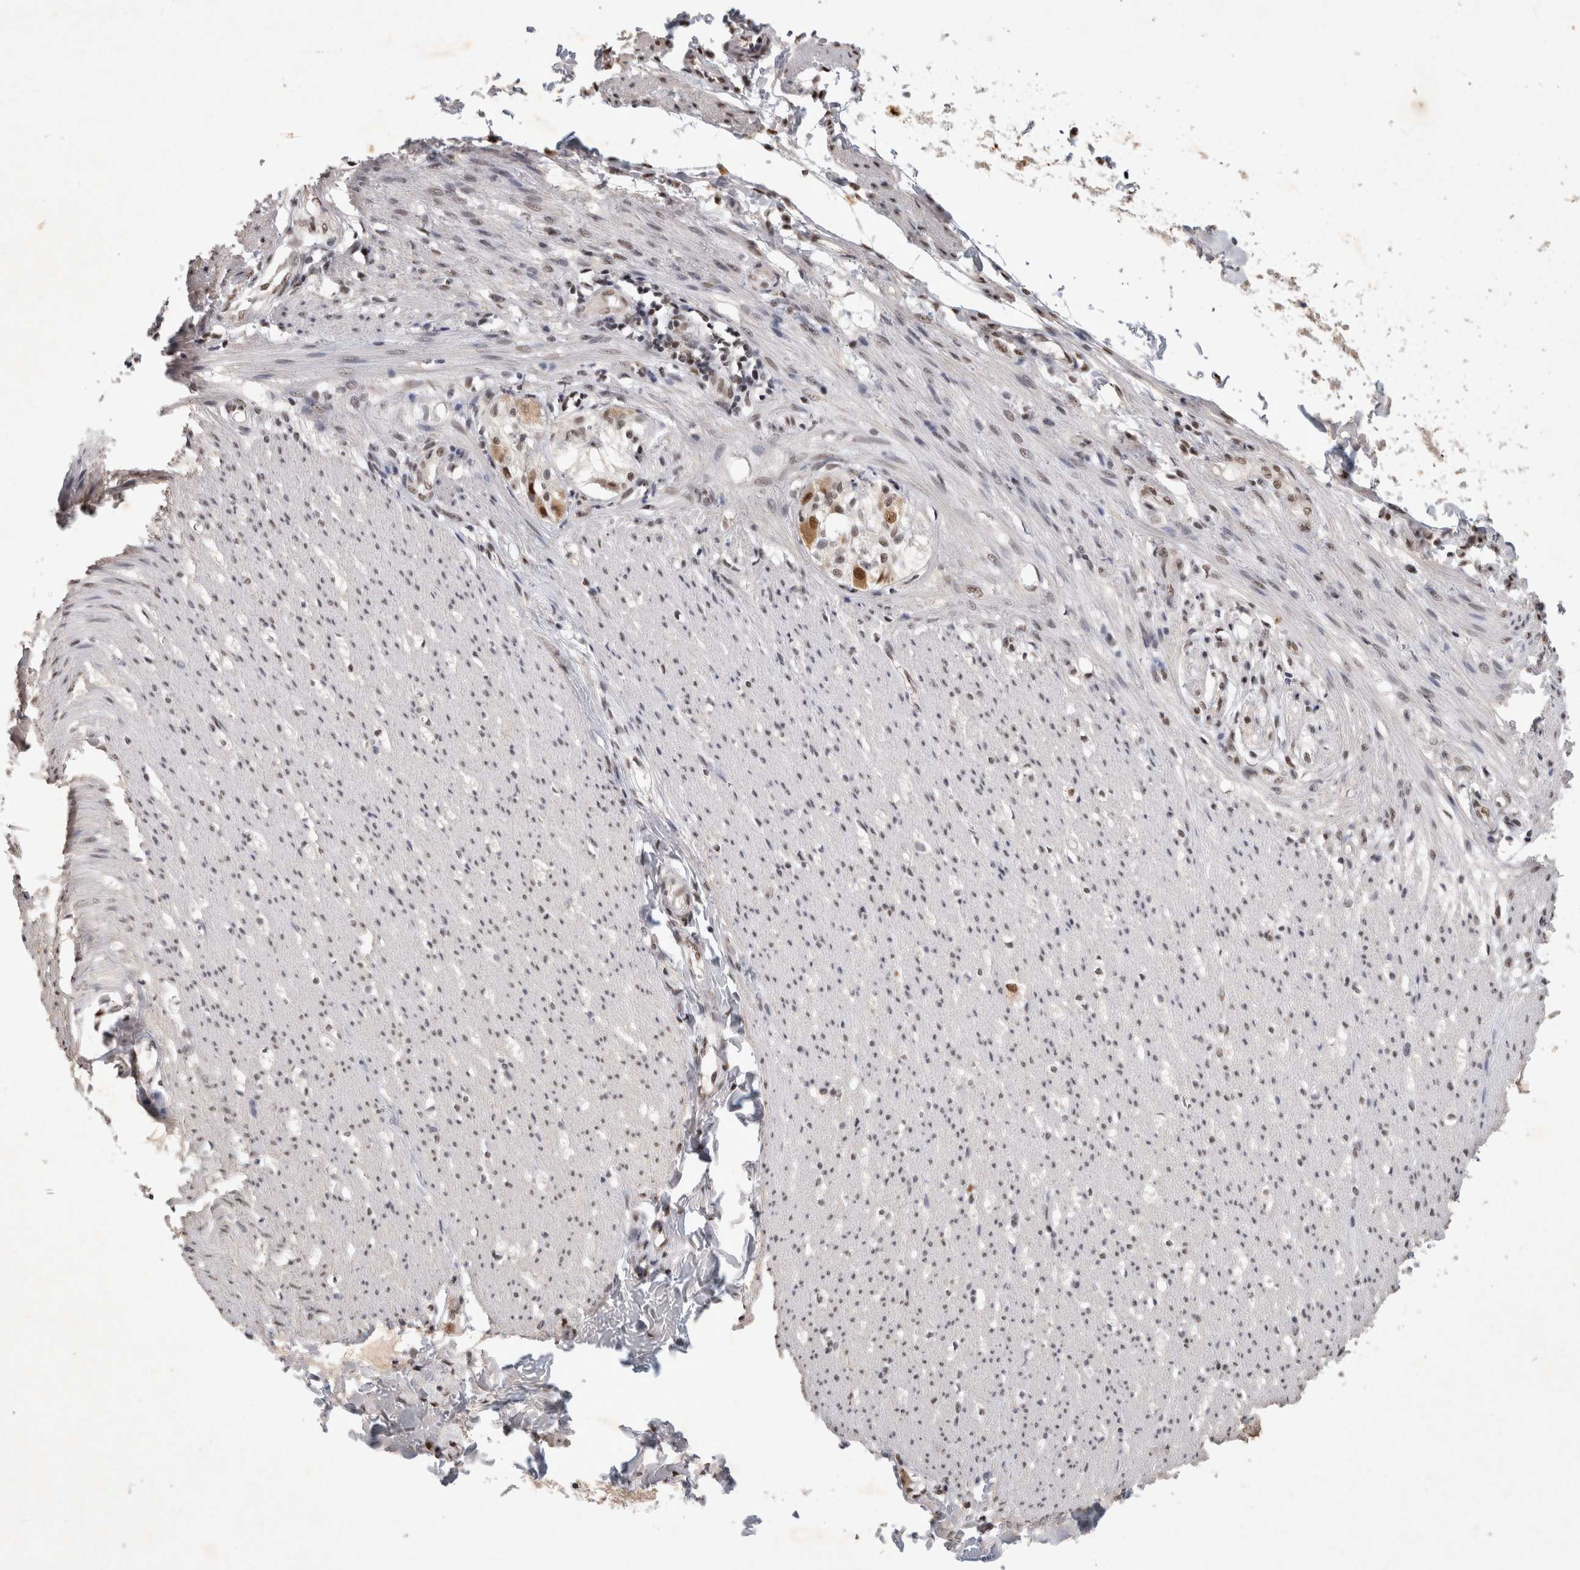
{"staining": {"intensity": "weak", "quantity": "<25%", "location": "nuclear"}, "tissue": "smooth muscle", "cell_type": "Smooth muscle cells", "image_type": "normal", "snomed": [{"axis": "morphology", "description": "Normal tissue, NOS"}, {"axis": "morphology", "description": "Adenocarcinoma, NOS"}, {"axis": "topography", "description": "Smooth muscle"}, {"axis": "topography", "description": "Colon"}], "caption": "This photomicrograph is of unremarkable smooth muscle stained with immunohistochemistry (IHC) to label a protein in brown with the nuclei are counter-stained blue. There is no staining in smooth muscle cells.", "gene": "XRCC5", "patient": {"sex": "male", "age": 14}}